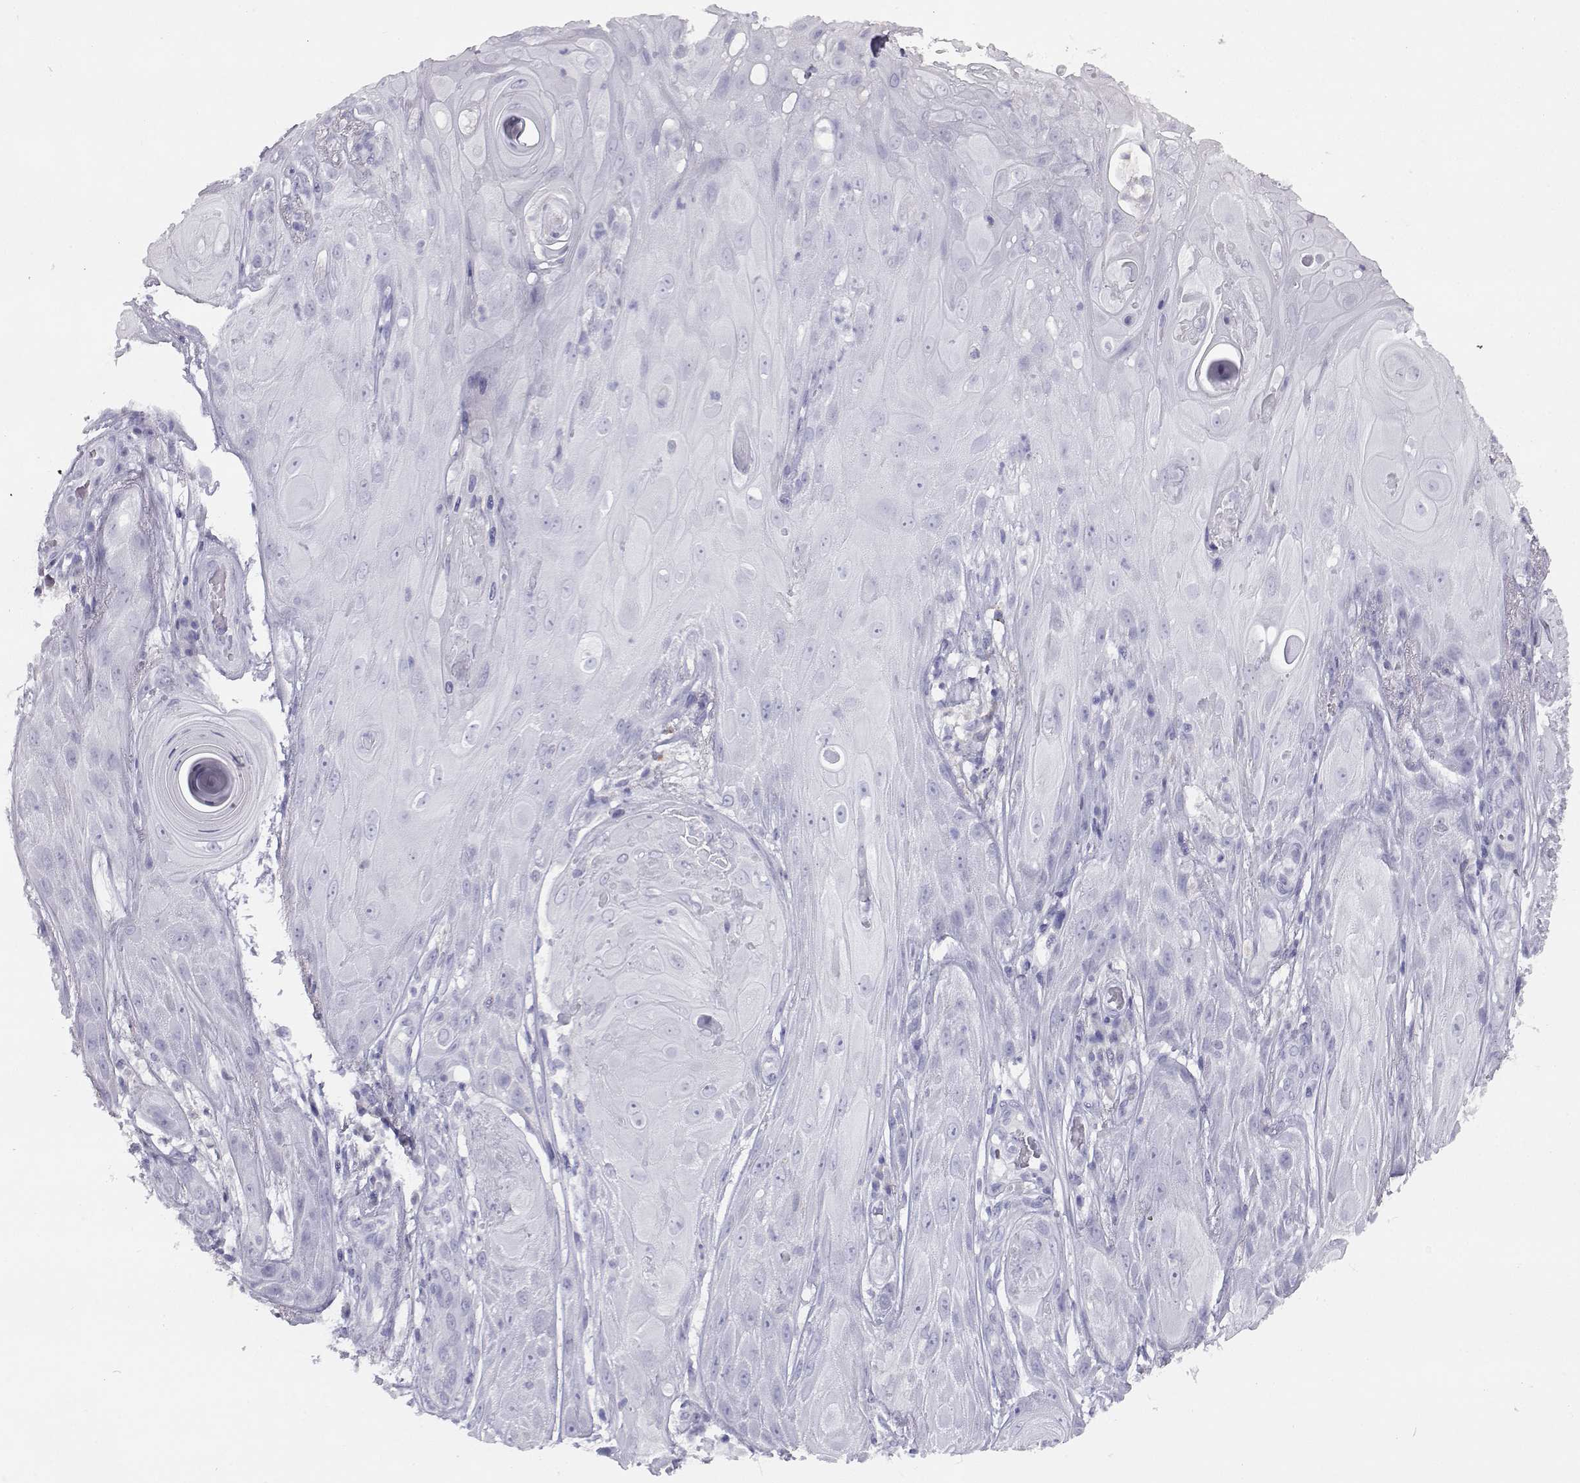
{"staining": {"intensity": "negative", "quantity": "none", "location": "none"}, "tissue": "skin cancer", "cell_type": "Tumor cells", "image_type": "cancer", "snomed": [{"axis": "morphology", "description": "Squamous cell carcinoma, NOS"}, {"axis": "topography", "description": "Skin"}], "caption": "There is no significant positivity in tumor cells of squamous cell carcinoma (skin).", "gene": "ITLN2", "patient": {"sex": "male", "age": 62}}